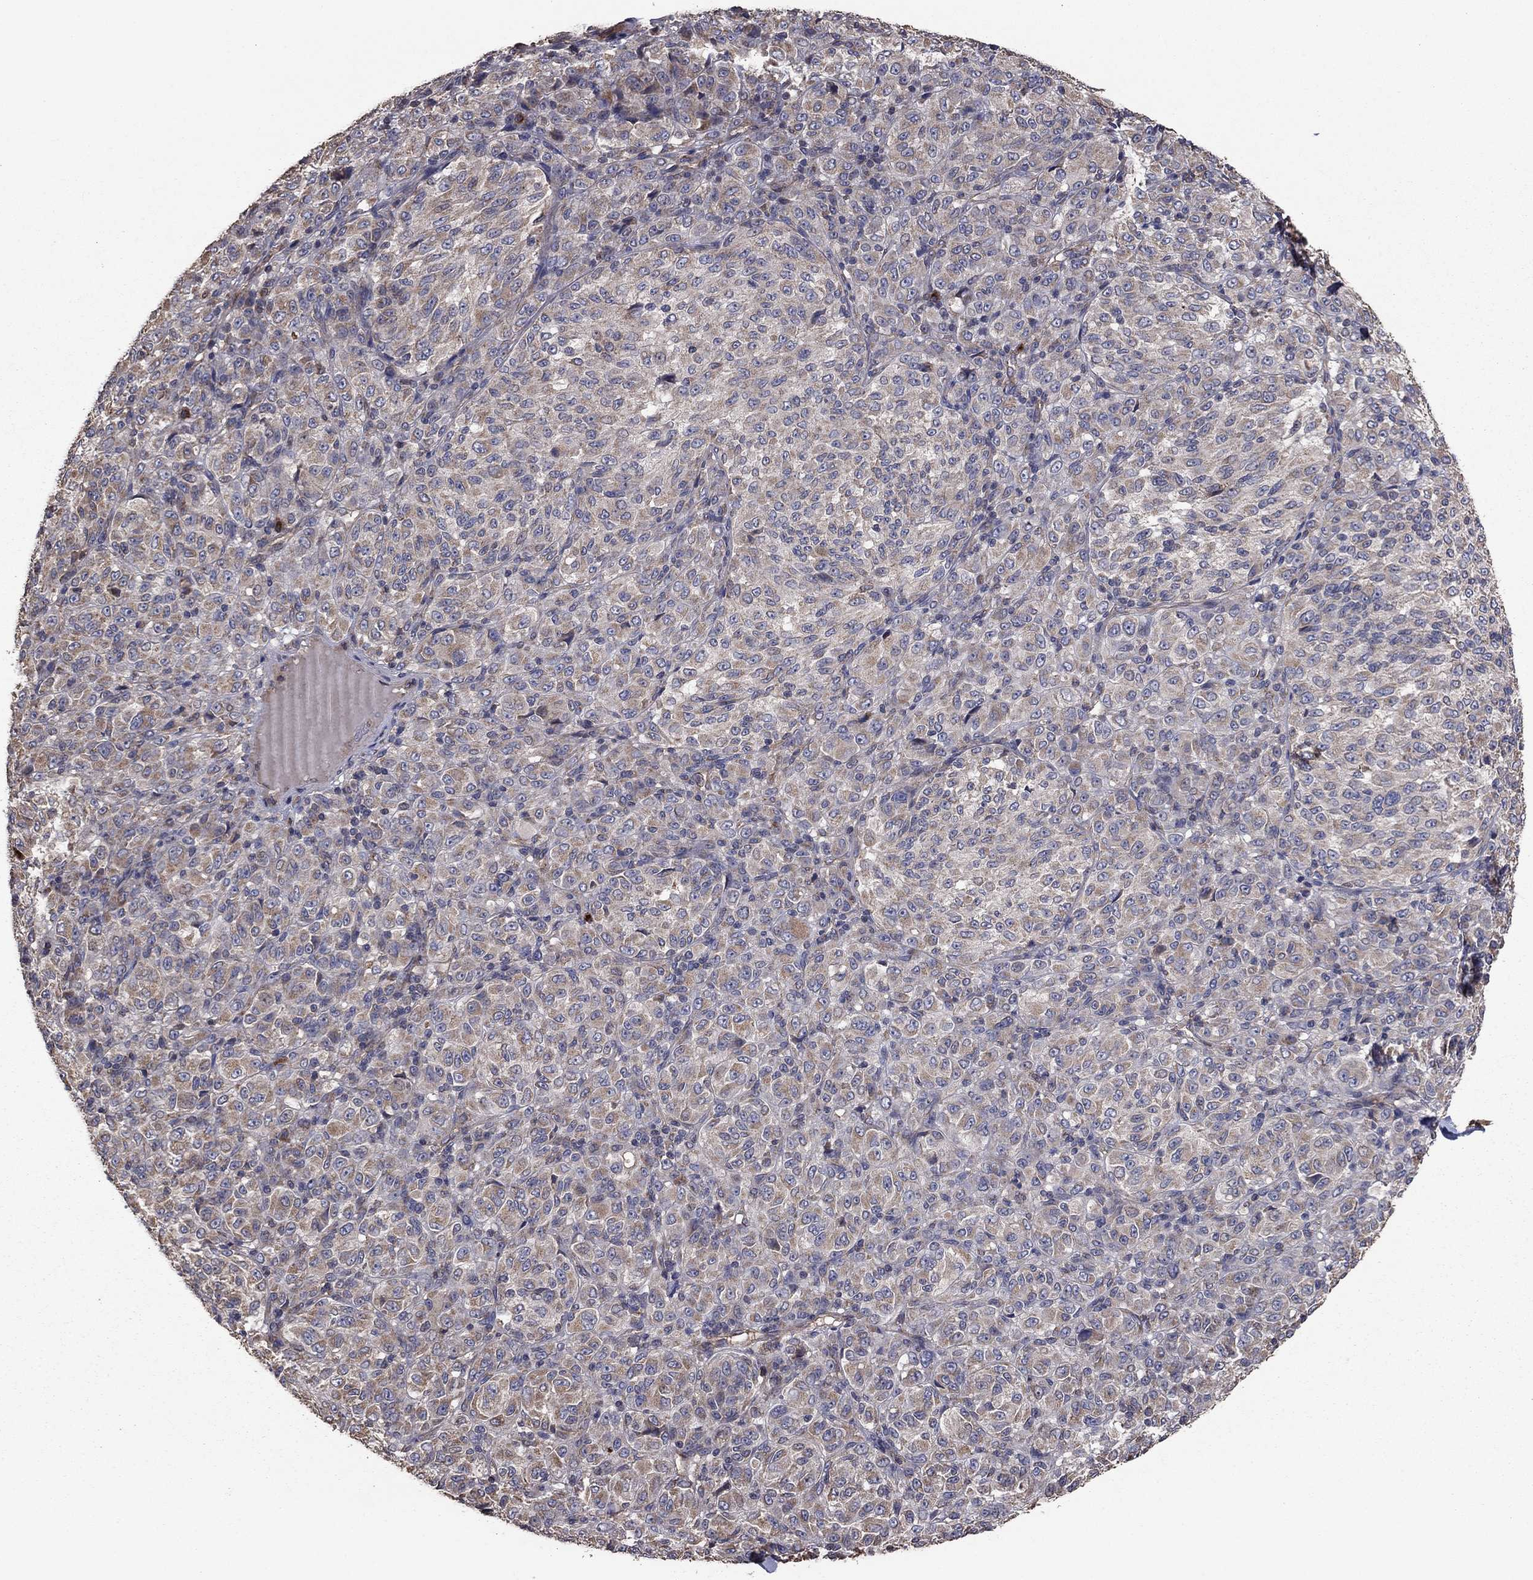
{"staining": {"intensity": "weak", "quantity": "25%-75%", "location": "cytoplasmic/membranous"}, "tissue": "melanoma", "cell_type": "Tumor cells", "image_type": "cancer", "snomed": [{"axis": "morphology", "description": "Malignant melanoma, Metastatic site"}, {"axis": "topography", "description": "Brain"}], "caption": "A brown stain shows weak cytoplasmic/membranous expression of a protein in human malignant melanoma (metastatic site) tumor cells.", "gene": "FLT4", "patient": {"sex": "female", "age": 56}}